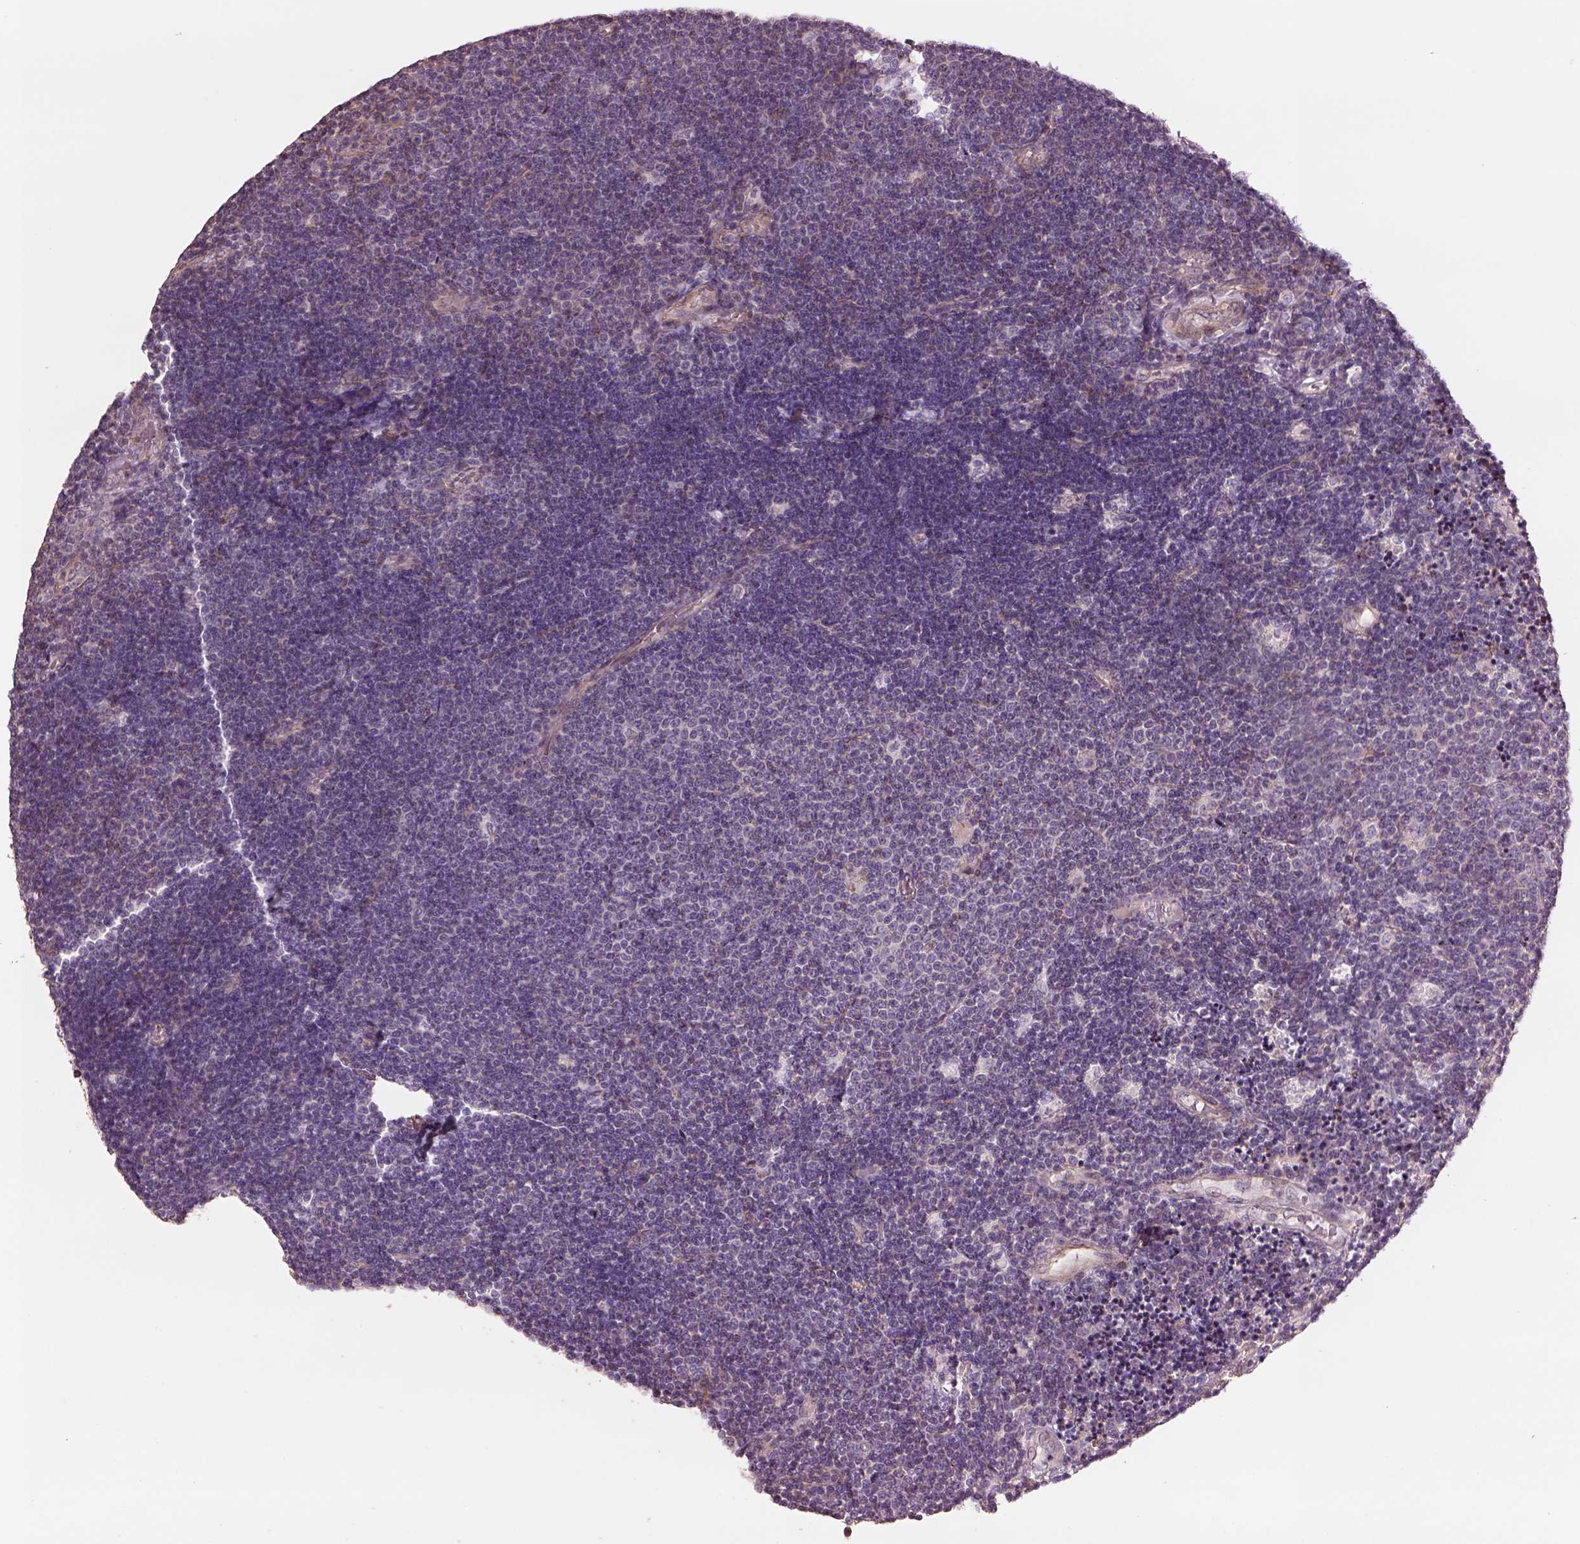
{"staining": {"intensity": "negative", "quantity": "none", "location": "none"}, "tissue": "lymphoma", "cell_type": "Tumor cells", "image_type": "cancer", "snomed": [{"axis": "morphology", "description": "Malignant lymphoma, non-Hodgkin's type, Low grade"}, {"axis": "topography", "description": "Brain"}], "caption": "Protein analysis of lymphoma shows no significant staining in tumor cells. (DAB immunohistochemistry with hematoxylin counter stain).", "gene": "LIN7A", "patient": {"sex": "female", "age": 66}}